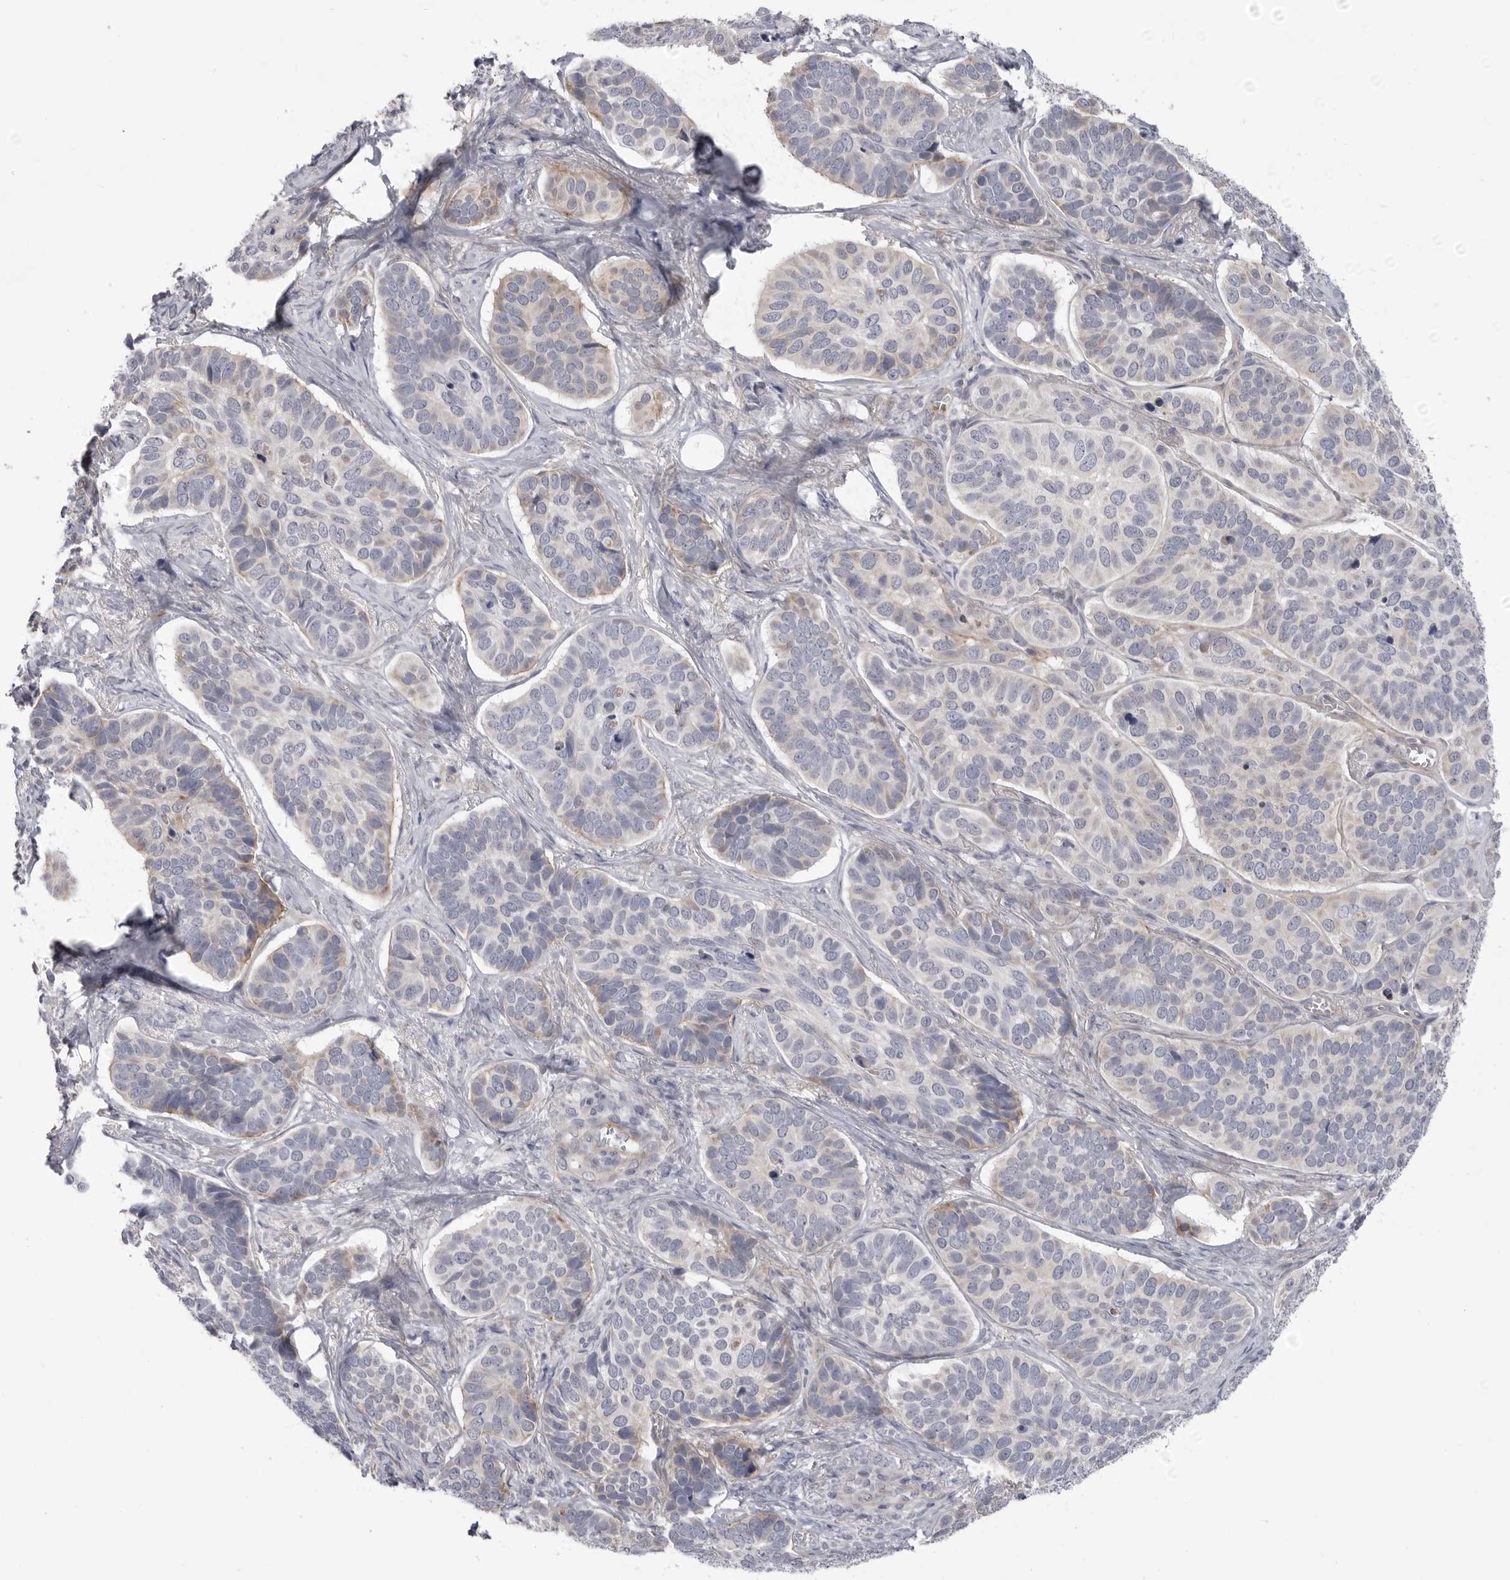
{"staining": {"intensity": "negative", "quantity": "none", "location": "none"}, "tissue": "skin cancer", "cell_type": "Tumor cells", "image_type": "cancer", "snomed": [{"axis": "morphology", "description": "Basal cell carcinoma"}, {"axis": "topography", "description": "Skin"}], "caption": "A histopathology image of skin cancer stained for a protein shows no brown staining in tumor cells.", "gene": "SCP2", "patient": {"sex": "male", "age": 62}}